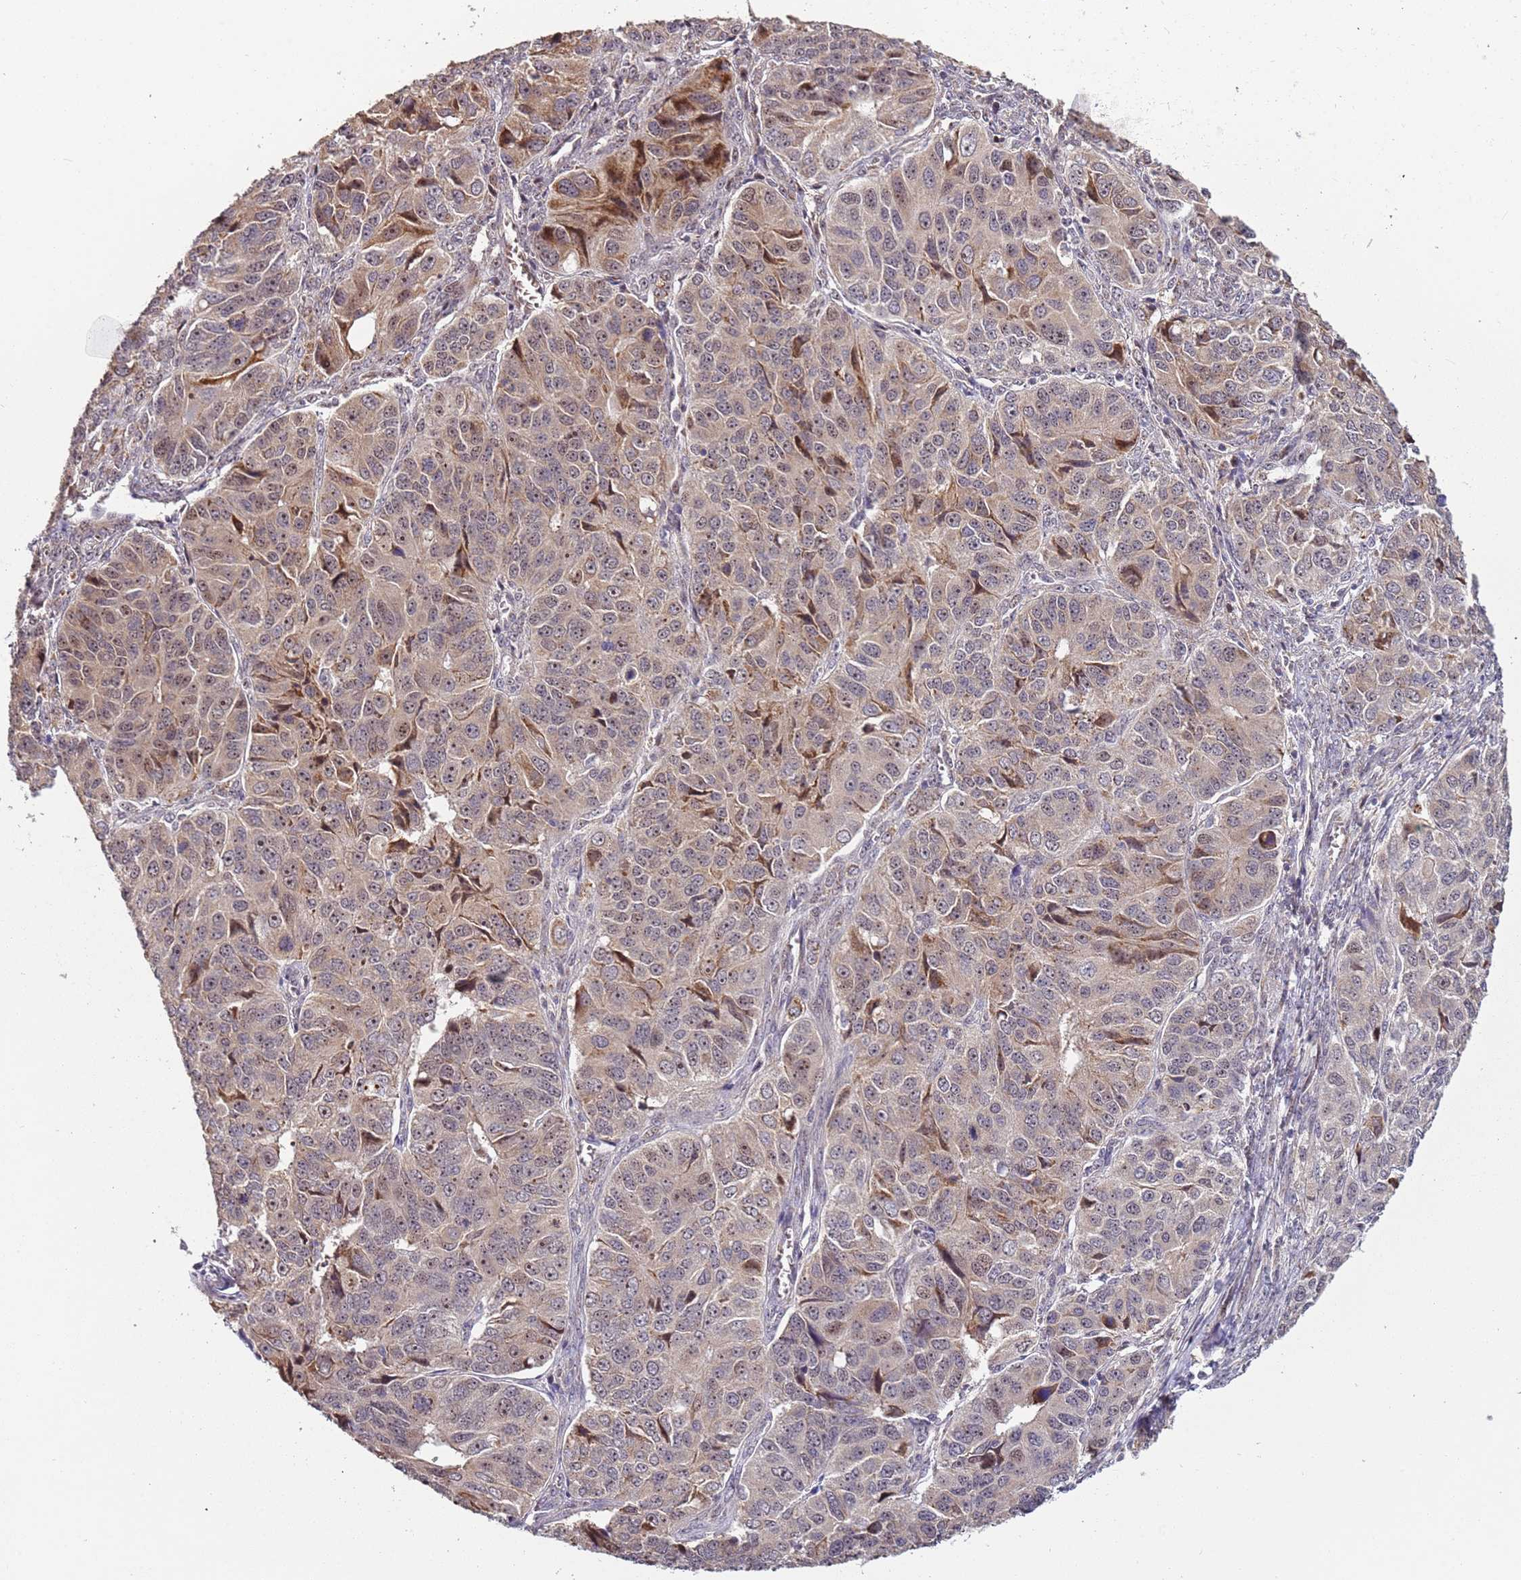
{"staining": {"intensity": "moderate", "quantity": "25%-75%", "location": "cytoplasmic/membranous,nuclear"}, "tissue": "ovarian cancer", "cell_type": "Tumor cells", "image_type": "cancer", "snomed": [{"axis": "morphology", "description": "Carcinoma, endometroid"}, {"axis": "topography", "description": "Ovary"}], "caption": "DAB immunohistochemical staining of human ovarian cancer (endometroid carcinoma) shows moderate cytoplasmic/membranous and nuclear protein positivity in about 25%-75% of tumor cells. (DAB (3,3'-diaminobenzidine) IHC, brown staining for protein, blue staining for nuclei).", "gene": "UCMA", "patient": {"sex": "female", "age": 51}}